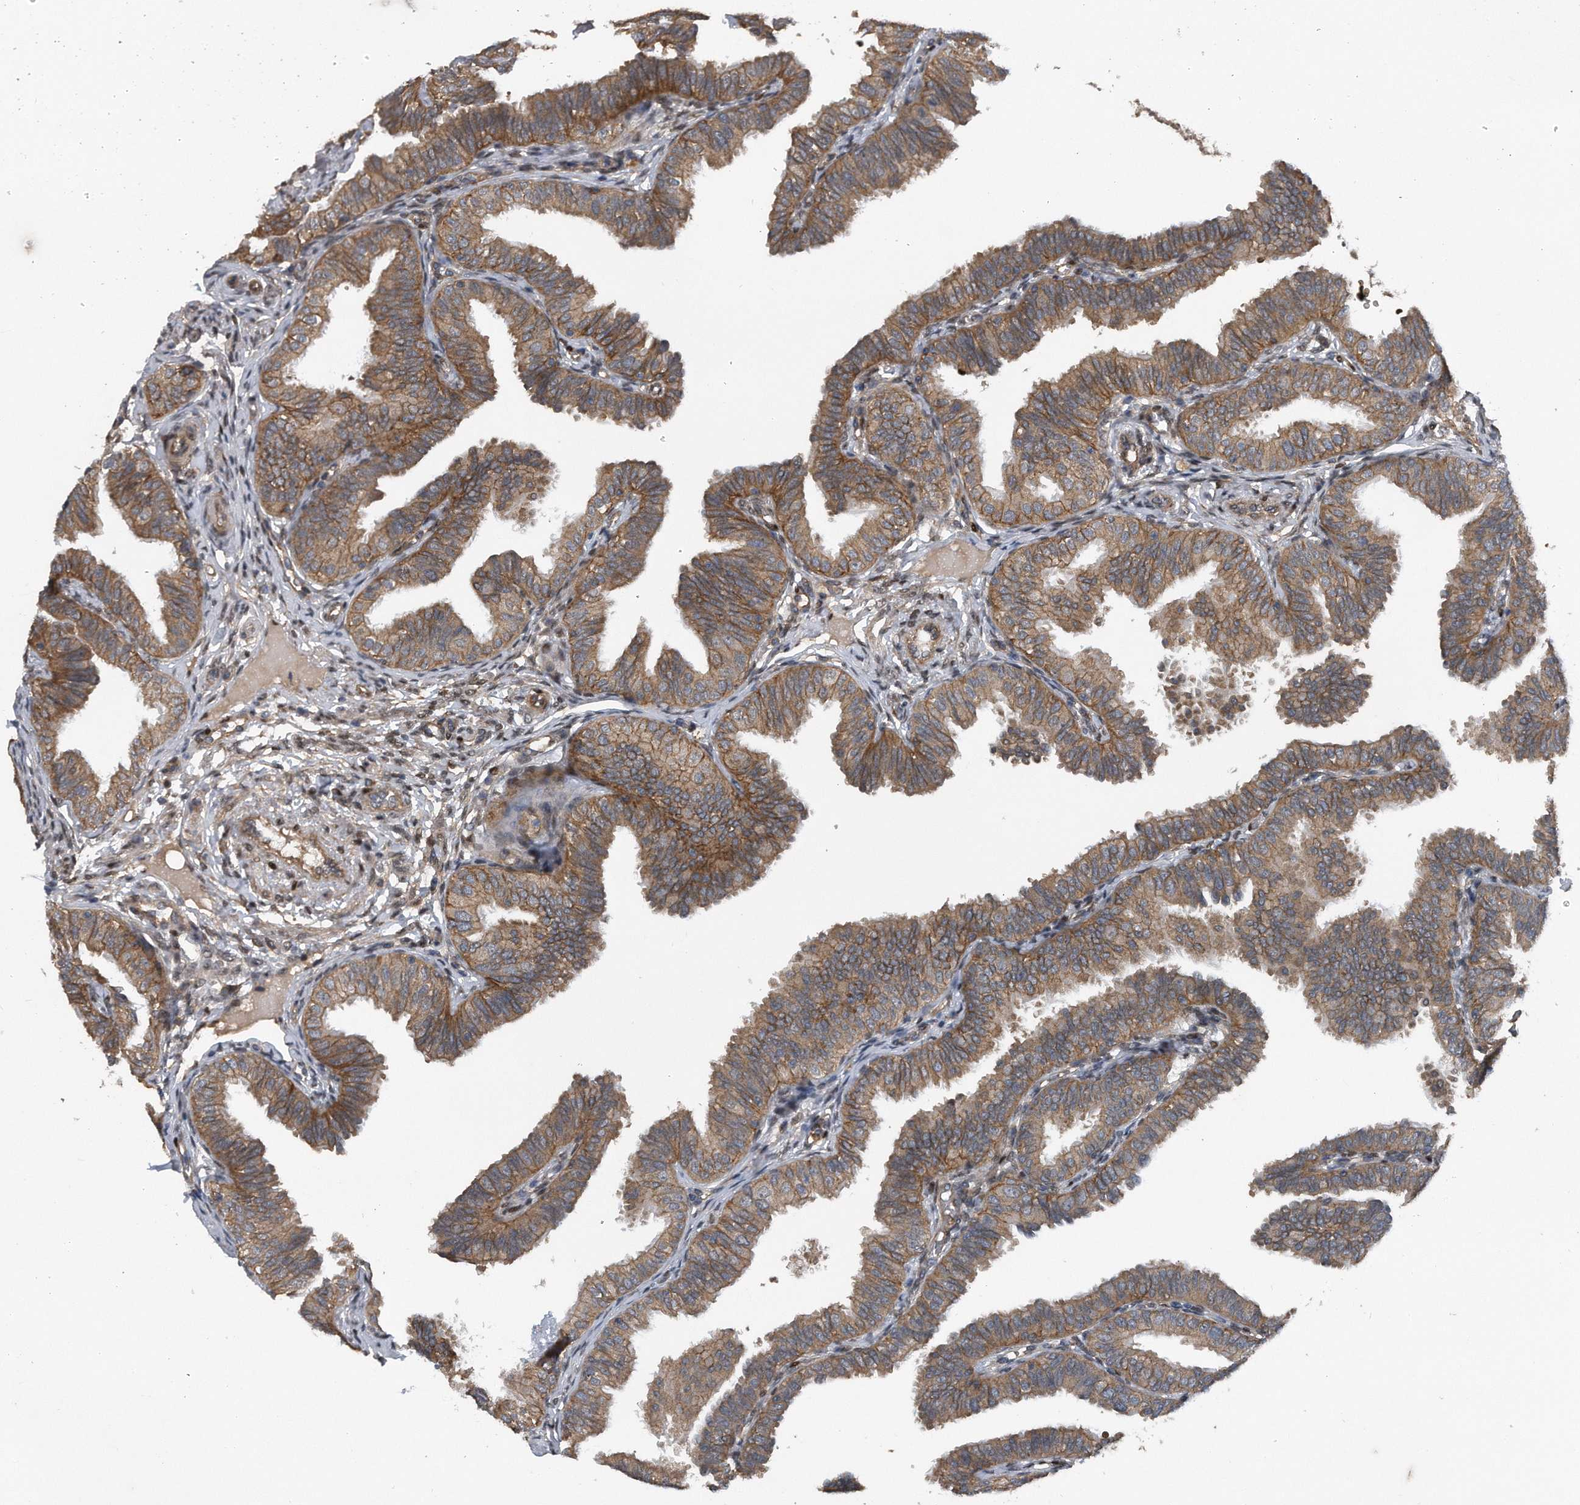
{"staining": {"intensity": "moderate", "quantity": ">75%", "location": "cytoplasmic/membranous"}, "tissue": "fallopian tube", "cell_type": "Glandular cells", "image_type": "normal", "snomed": [{"axis": "morphology", "description": "Normal tissue, NOS"}, {"axis": "topography", "description": "Fallopian tube"}], "caption": "A micrograph showing moderate cytoplasmic/membranous positivity in about >75% of glandular cells in normal fallopian tube, as visualized by brown immunohistochemical staining.", "gene": "ZNF79", "patient": {"sex": "female", "age": 35}}